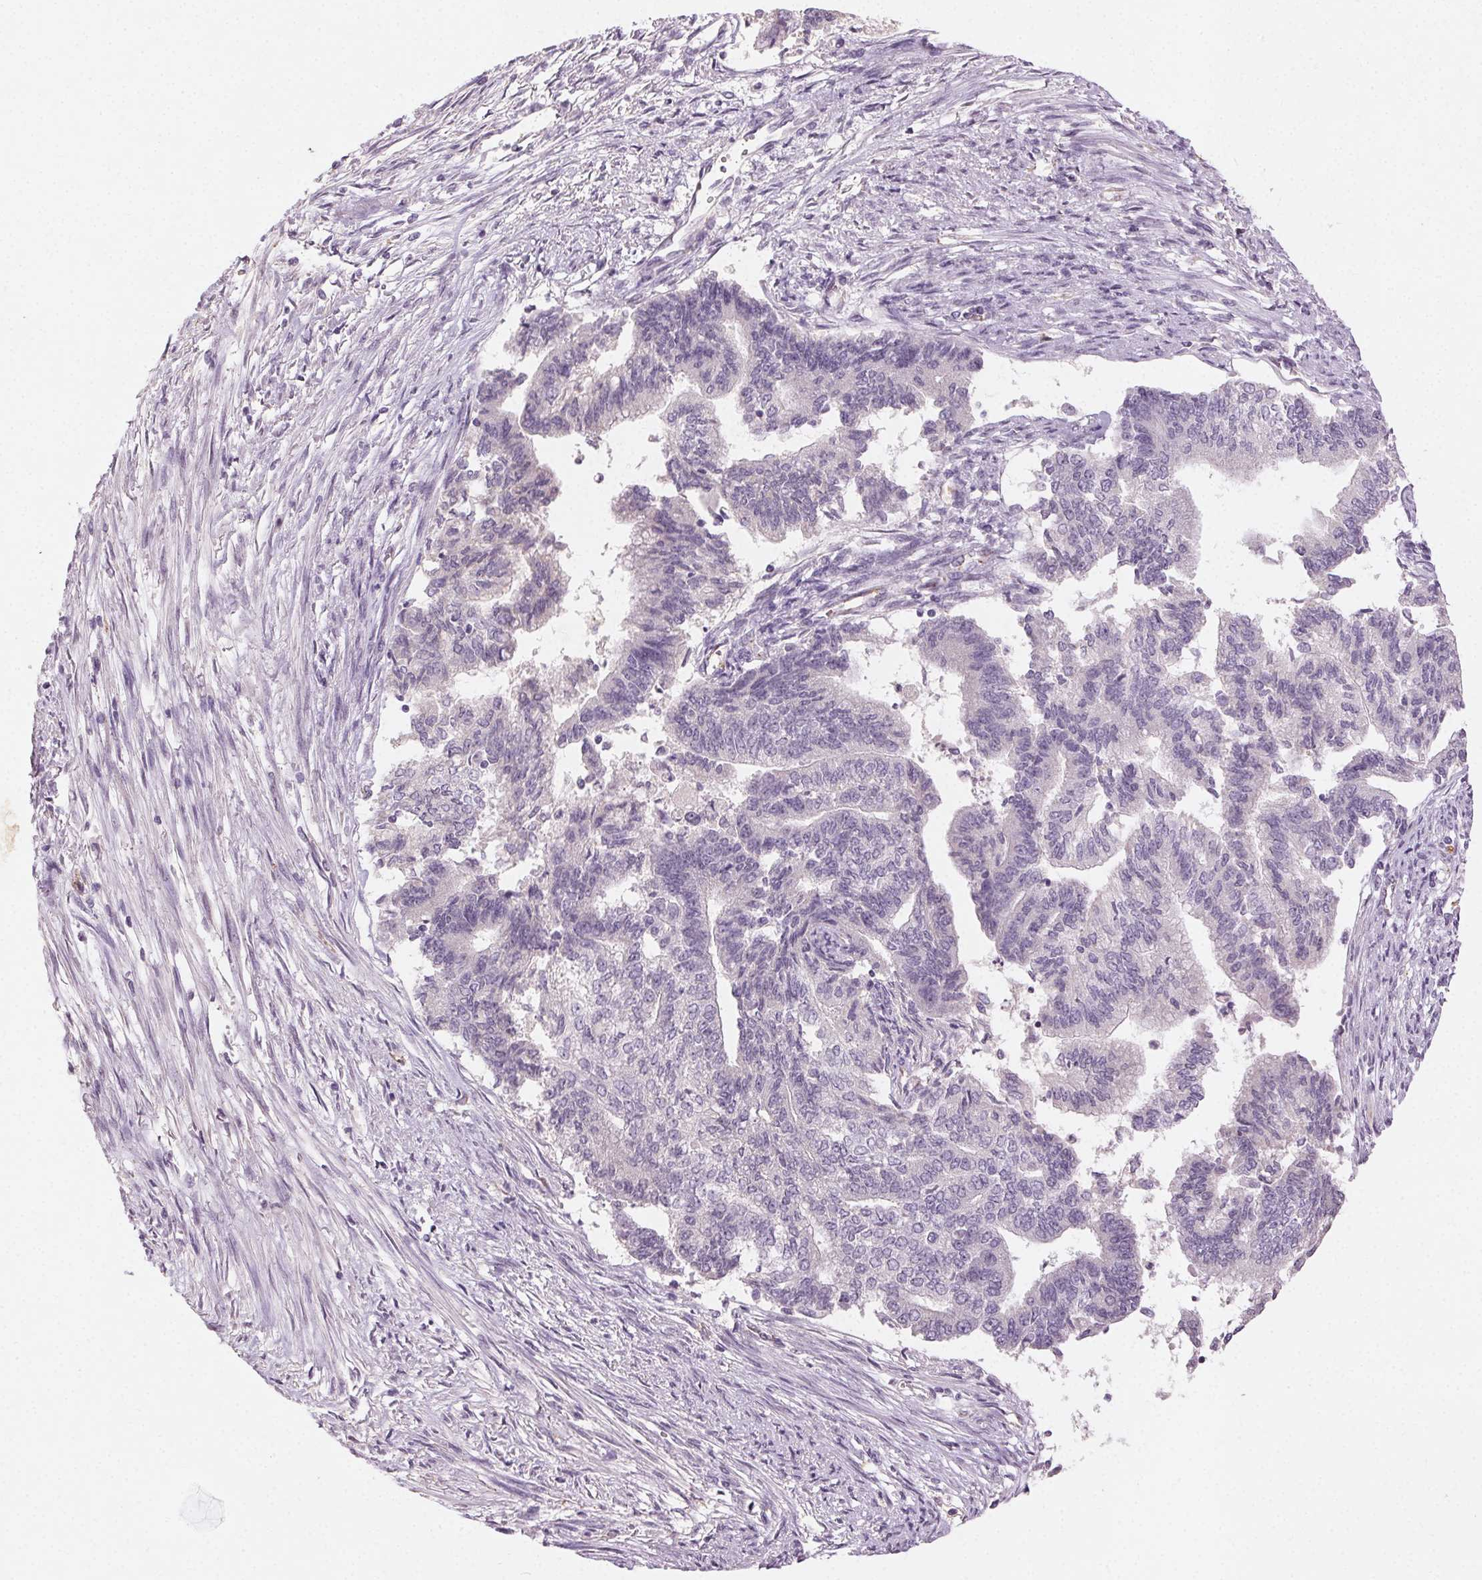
{"staining": {"intensity": "negative", "quantity": "none", "location": "none"}, "tissue": "endometrial cancer", "cell_type": "Tumor cells", "image_type": "cancer", "snomed": [{"axis": "morphology", "description": "Adenocarcinoma, NOS"}, {"axis": "topography", "description": "Endometrium"}], "caption": "Immunohistochemistry of endometrial adenocarcinoma reveals no positivity in tumor cells.", "gene": "CLTRN", "patient": {"sex": "female", "age": 65}}